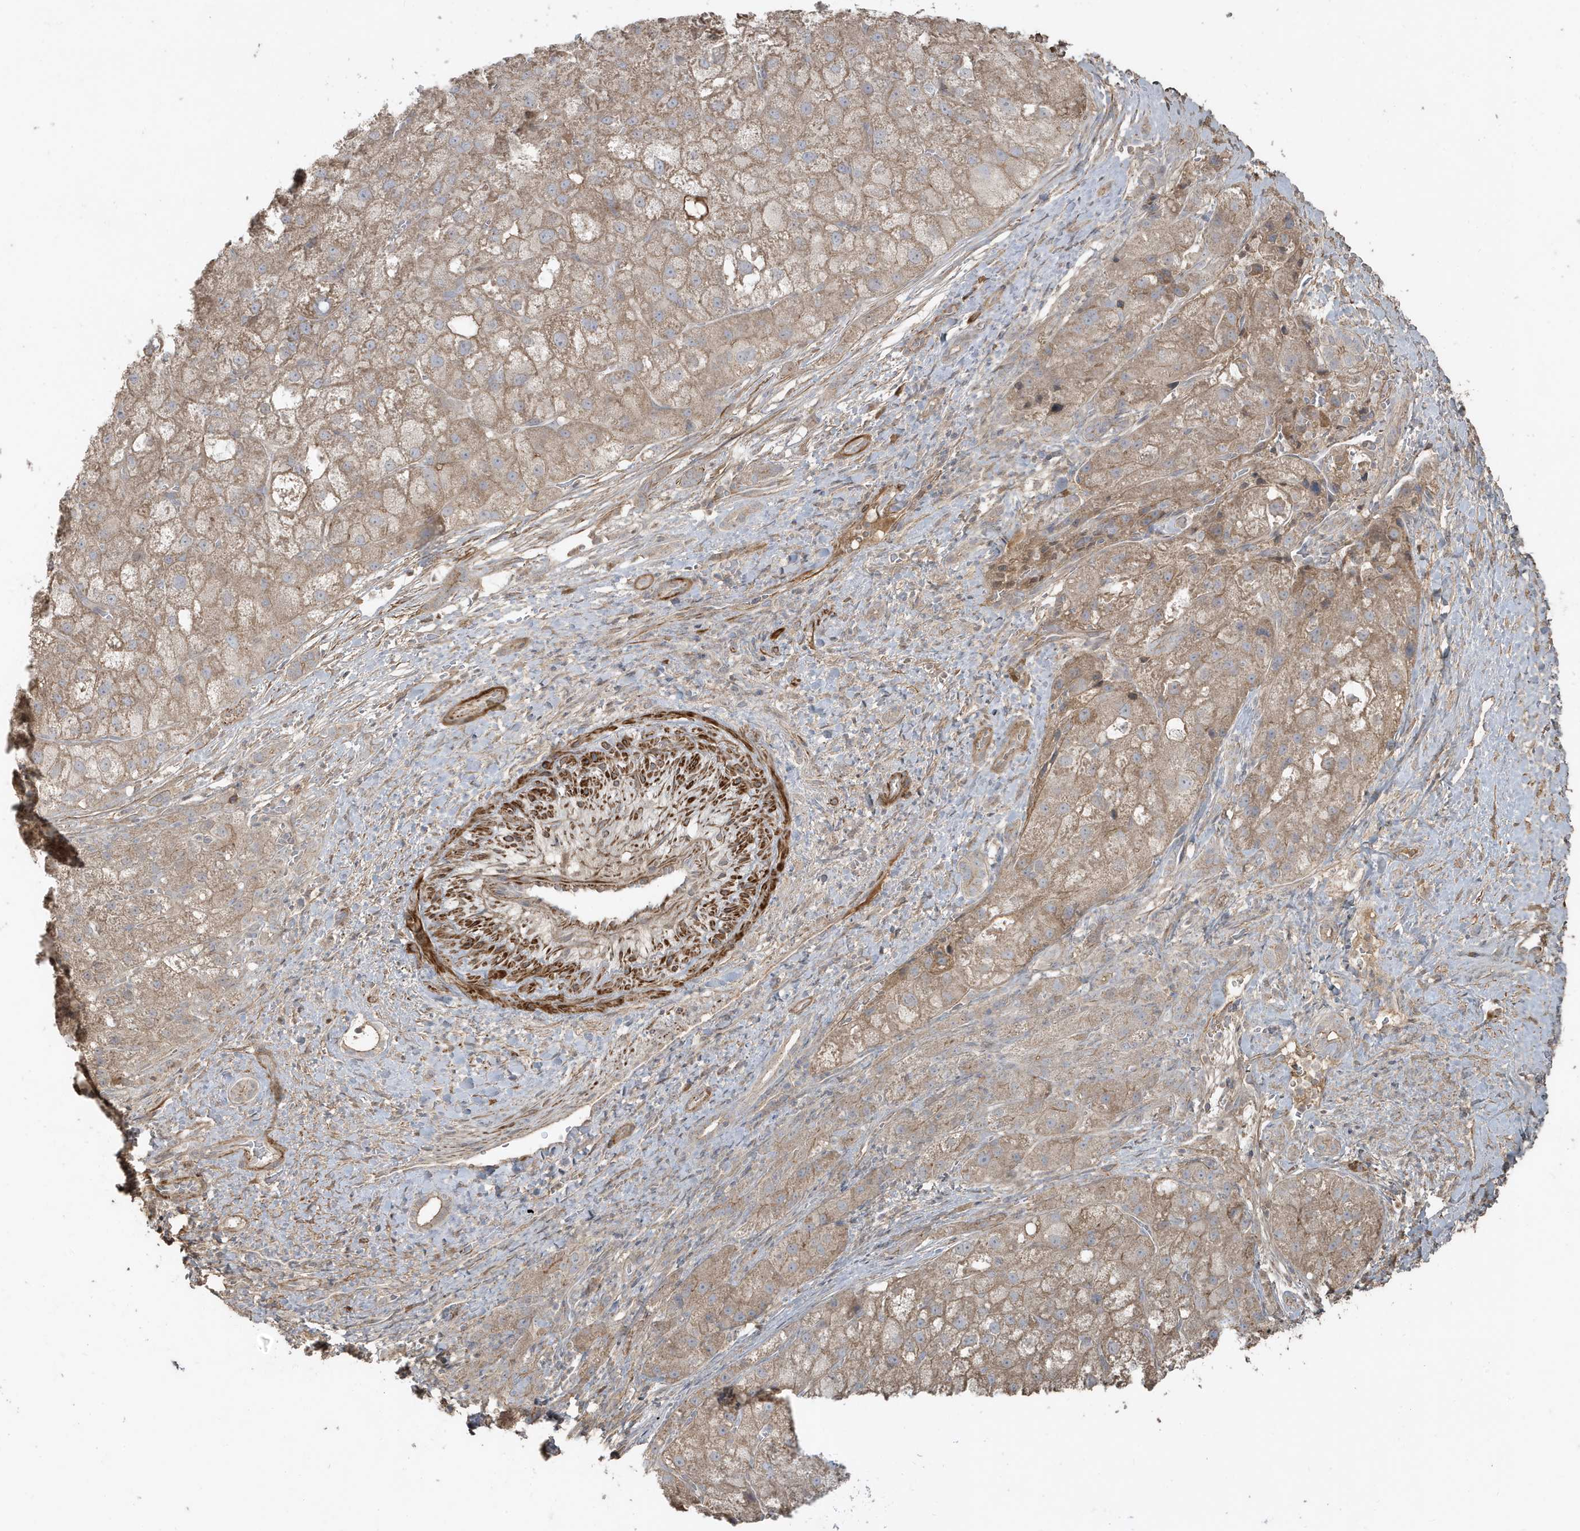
{"staining": {"intensity": "weak", "quantity": ">75%", "location": "cytoplasmic/membranous"}, "tissue": "liver cancer", "cell_type": "Tumor cells", "image_type": "cancer", "snomed": [{"axis": "morphology", "description": "Carcinoma, Hepatocellular, NOS"}, {"axis": "topography", "description": "Liver"}], "caption": "IHC of liver hepatocellular carcinoma demonstrates low levels of weak cytoplasmic/membranous staining in about >75% of tumor cells.", "gene": "PRRT3", "patient": {"sex": "male", "age": 57}}